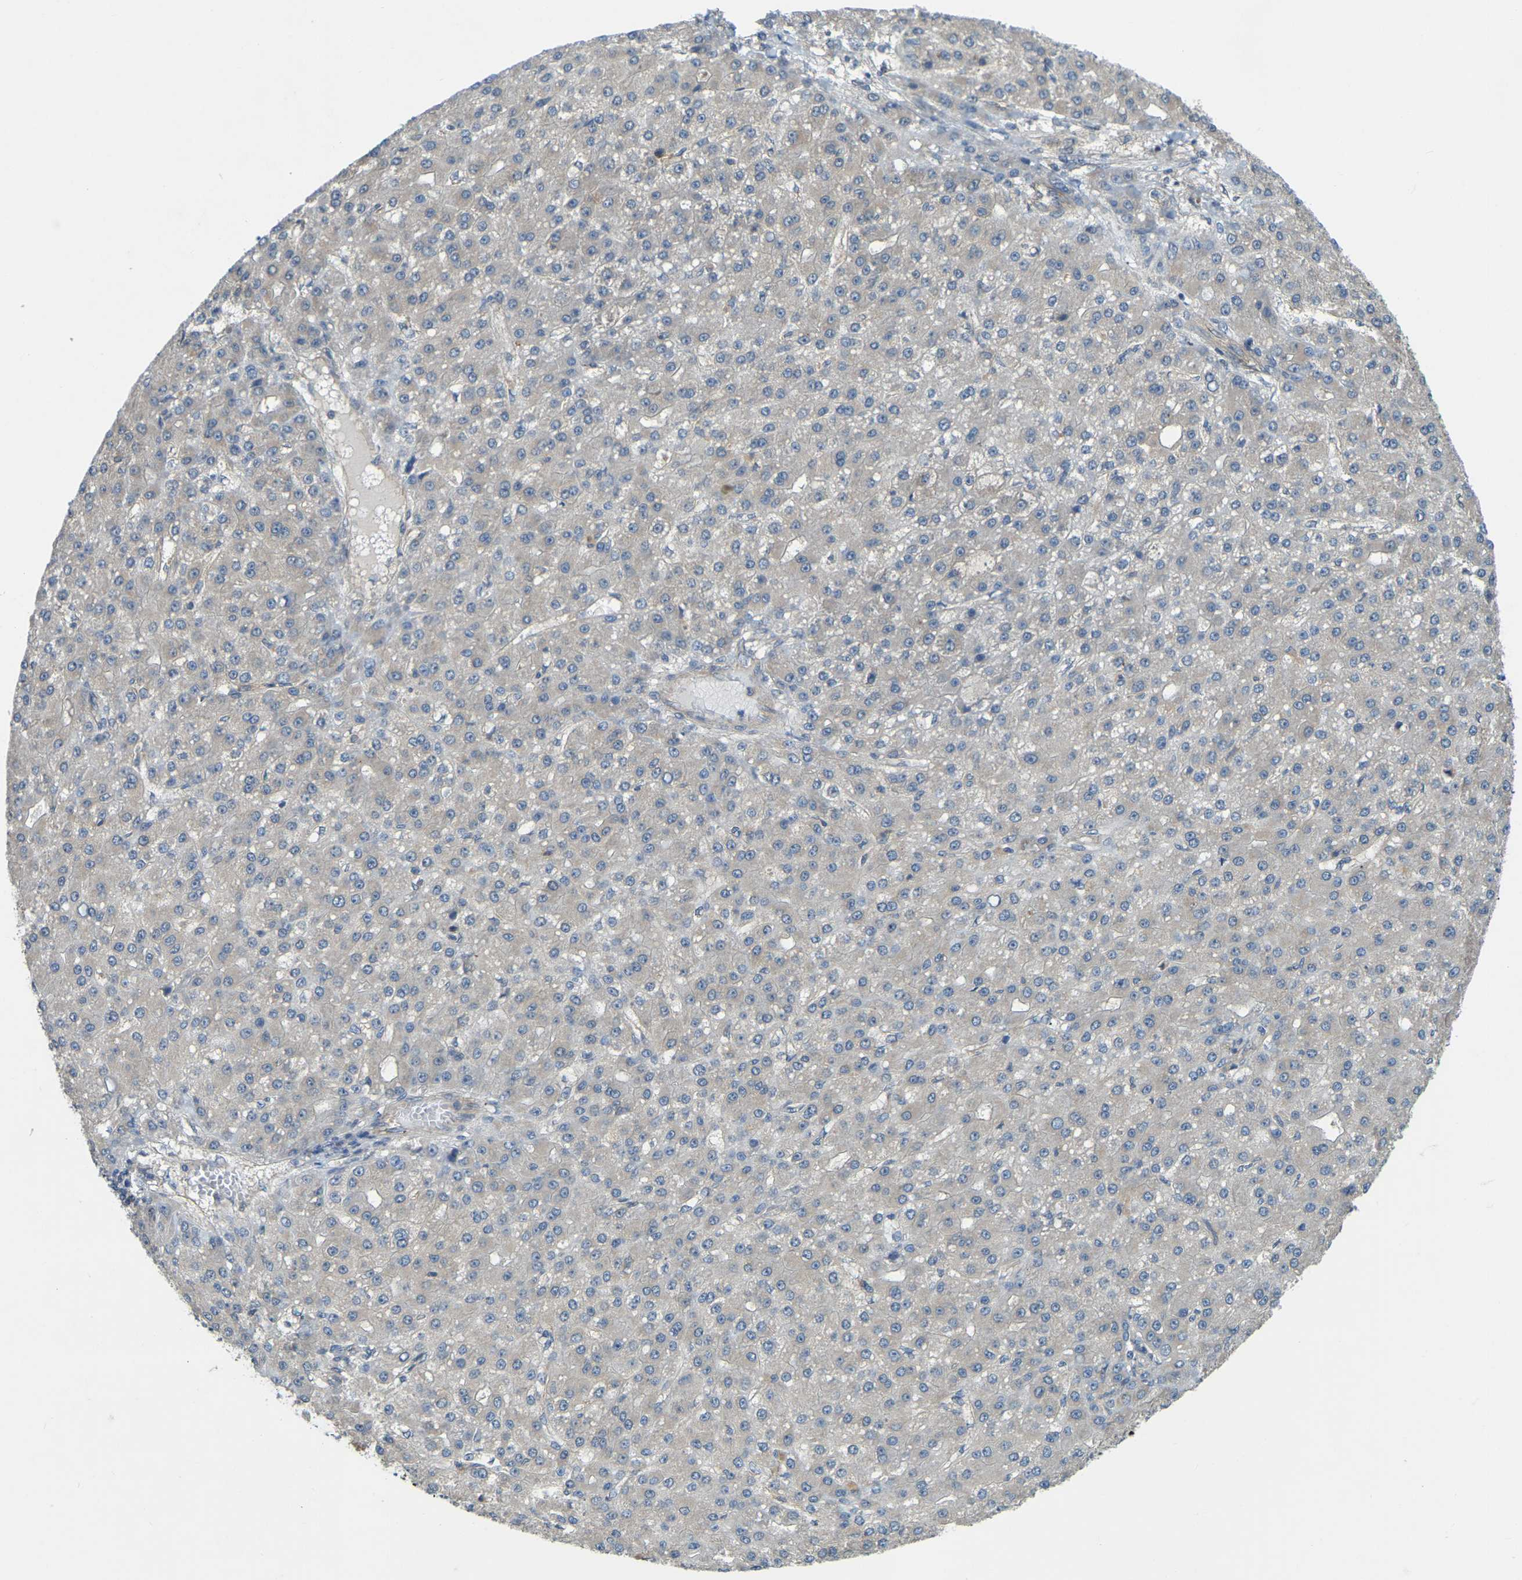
{"staining": {"intensity": "negative", "quantity": "none", "location": "none"}, "tissue": "liver cancer", "cell_type": "Tumor cells", "image_type": "cancer", "snomed": [{"axis": "morphology", "description": "Carcinoma, Hepatocellular, NOS"}, {"axis": "topography", "description": "Liver"}], "caption": "Immunohistochemistry micrograph of liver cancer stained for a protein (brown), which displays no staining in tumor cells. Brightfield microscopy of IHC stained with DAB (brown) and hematoxylin (blue), captured at high magnification.", "gene": "AHNAK", "patient": {"sex": "male", "age": 67}}